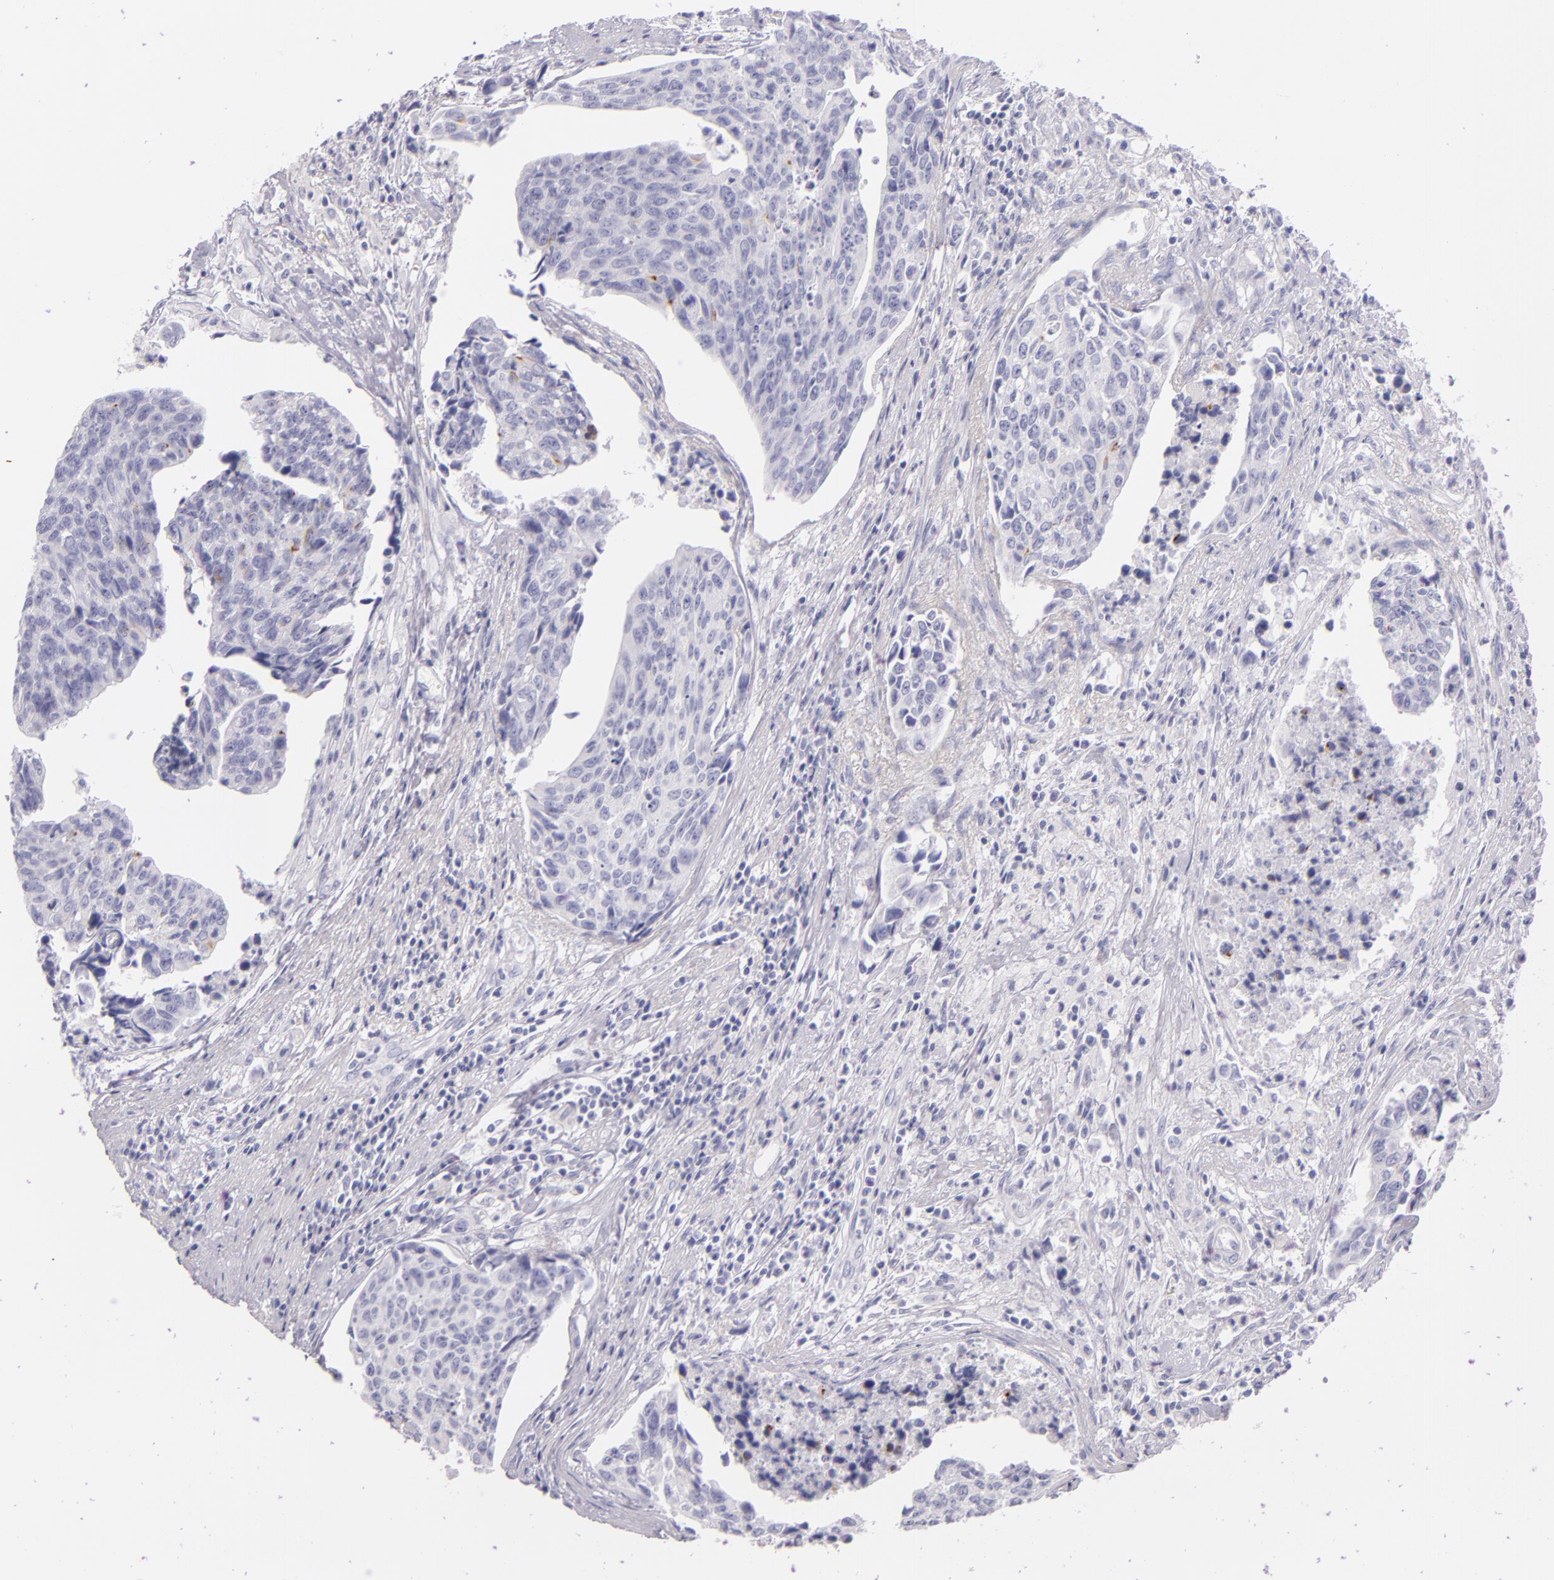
{"staining": {"intensity": "negative", "quantity": "none", "location": "none"}, "tissue": "urothelial cancer", "cell_type": "Tumor cells", "image_type": "cancer", "snomed": [{"axis": "morphology", "description": "Urothelial carcinoma, High grade"}, {"axis": "topography", "description": "Urinary bladder"}], "caption": "Immunohistochemistry (IHC) of urothelial cancer exhibits no expression in tumor cells. (DAB immunohistochemistry visualized using brightfield microscopy, high magnification).", "gene": "INA", "patient": {"sex": "male", "age": 81}}